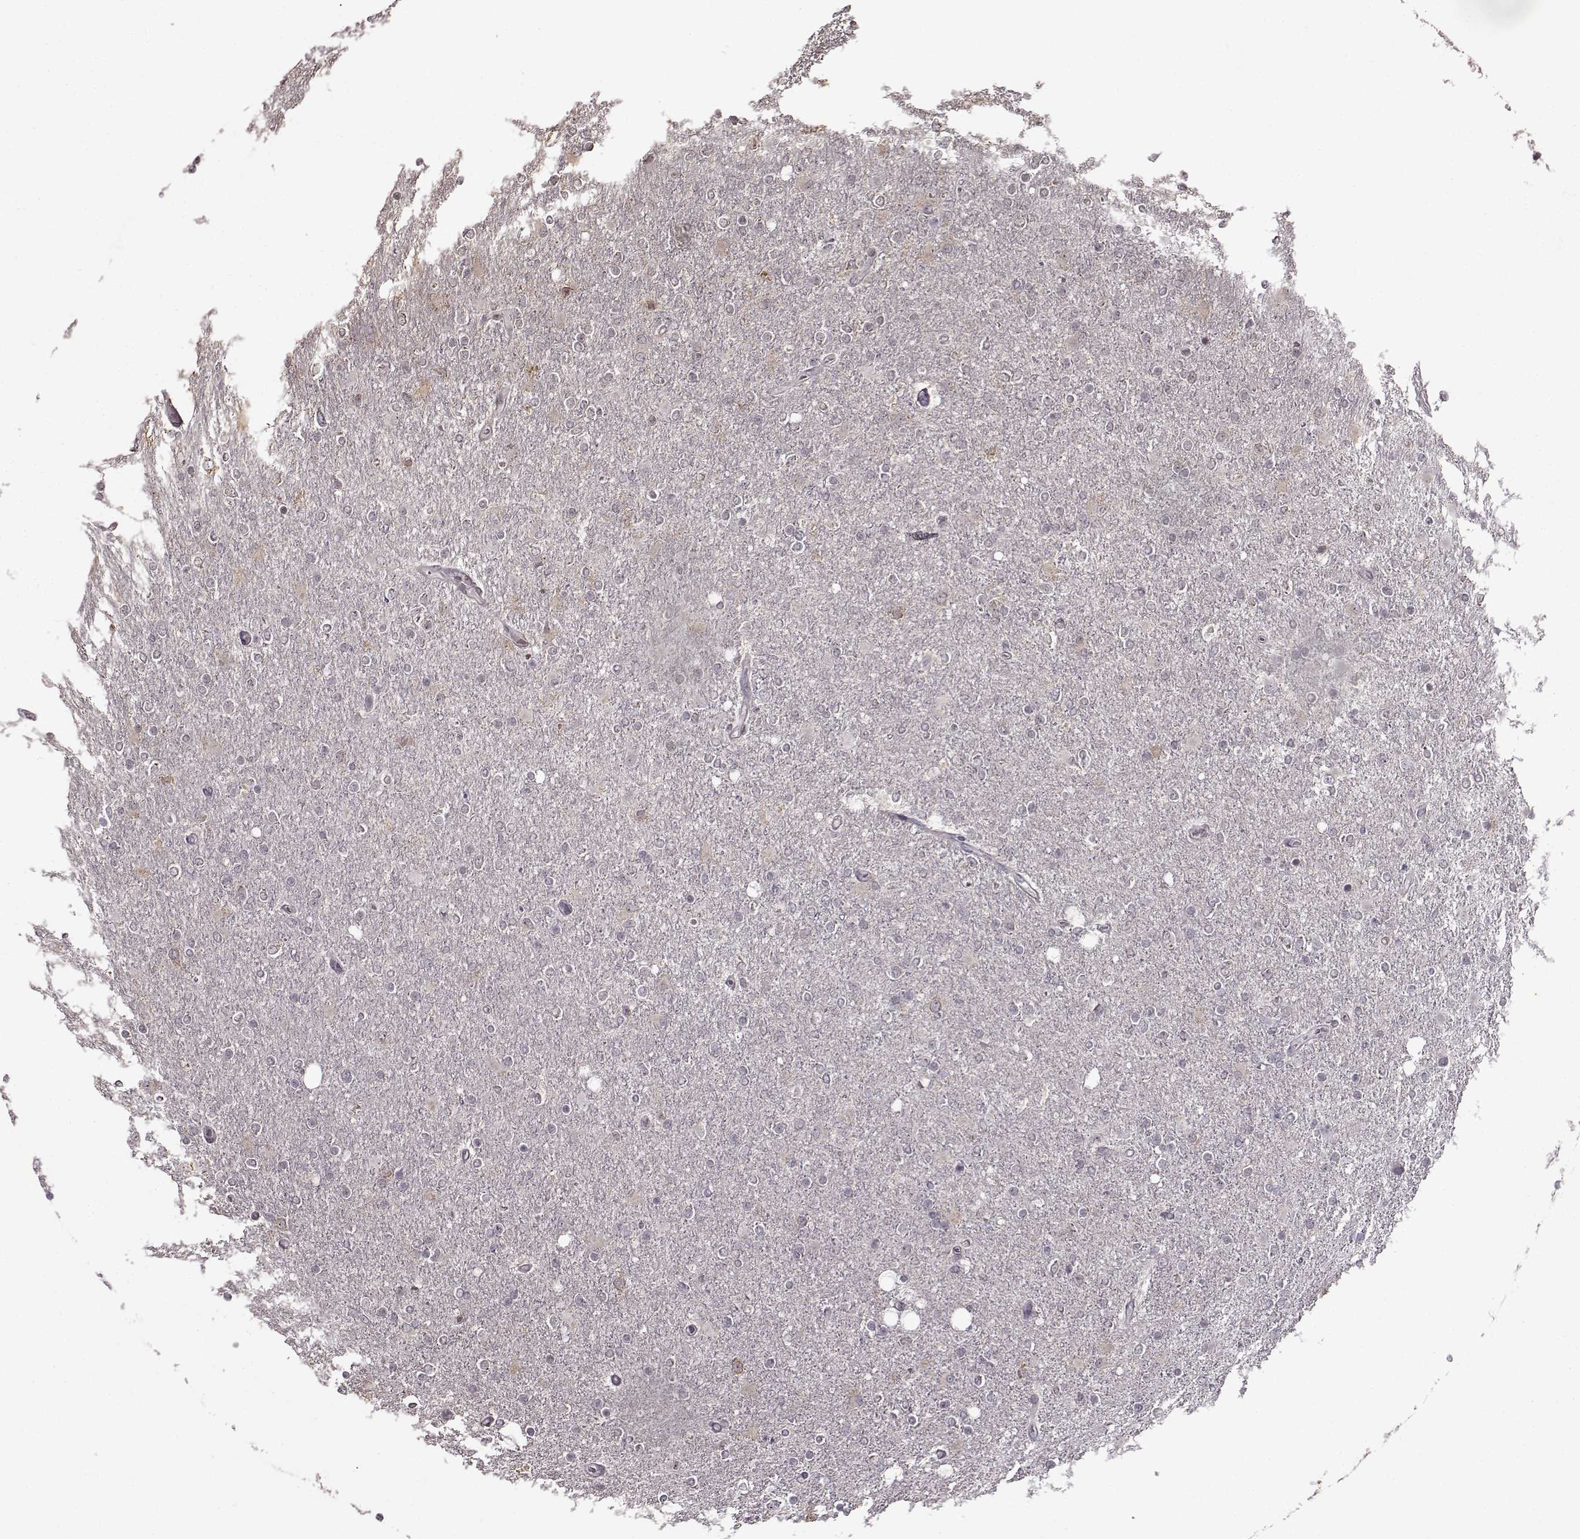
{"staining": {"intensity": "negative", "quantity": "none", "location": "none"}, "tissue": "glioma", "cell_type": "Tumor cells", "image_type": "cancer", "snomed": [{"axis": "morphology", "description": "Glioma, malignant, High grade"}, {"axis": "topography", "description": "Cerebral cortex"}], "caption": "An IHC micrograph of glioma is shown. There is no staining in tumor cells of glioma.", "gene": "FSHB", "patient": {"sex": "male", "age": 70}}